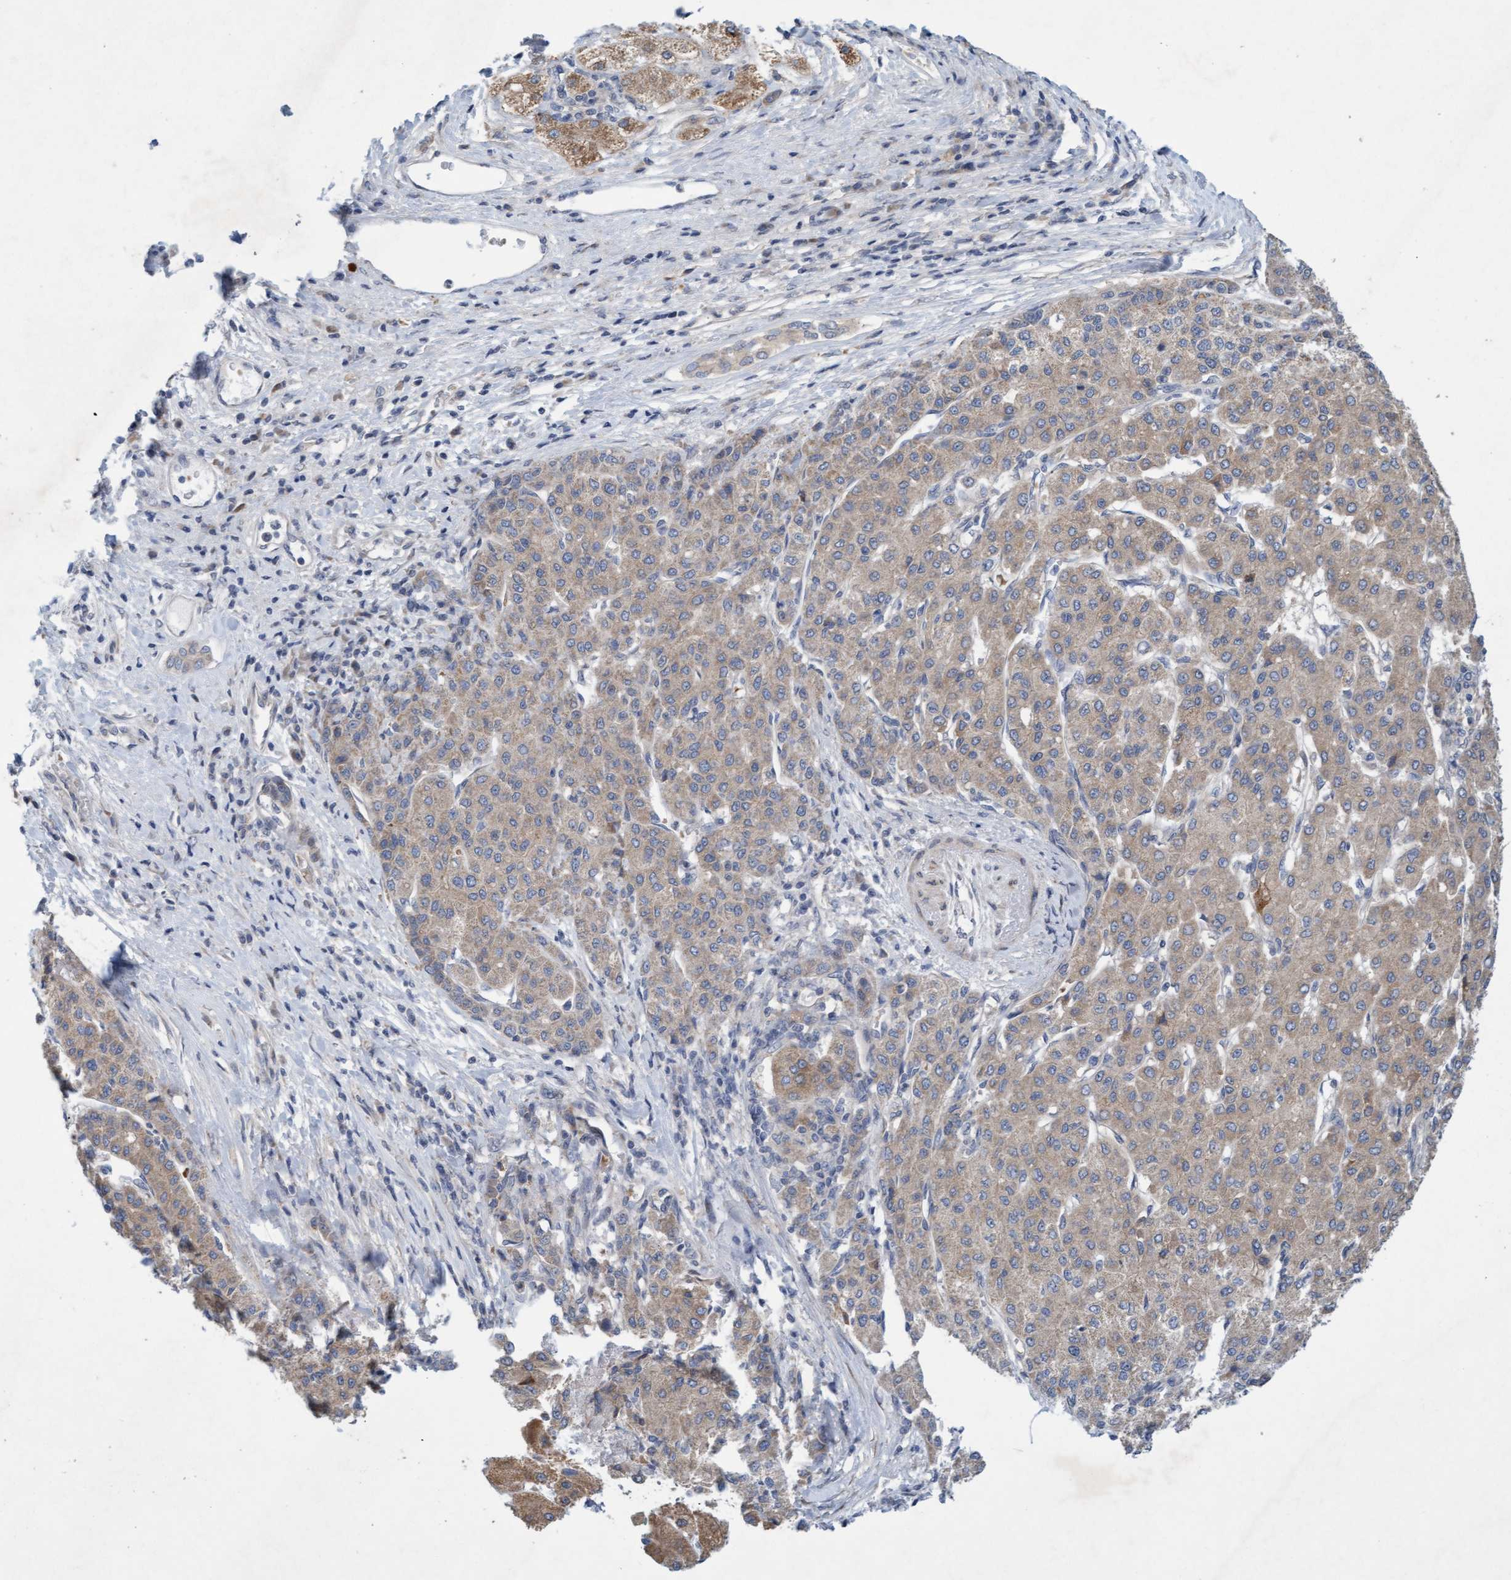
{"staining": {"intensity": "weak", "quantity": ">75%", "location": "cytoplasmic/membranous"}, "tissue": "liver cancer", "cell_type": "Tumor cells", "image_type": "cancer", "snomed": [{"axis": "morphology", "description": "Carcinoma, Hepatocellular, NOS"}, {"axis": "topography", "description": "Liver"}], "caption": "Brown immunohistochemical staining in hepatocellular carcinoma (liver) exhibits weak cytoplasmic/membranous positivity in about >75% of tumor cells.", "gene": "DDHD2", "patient": {"sex": "male", "age": 65}}